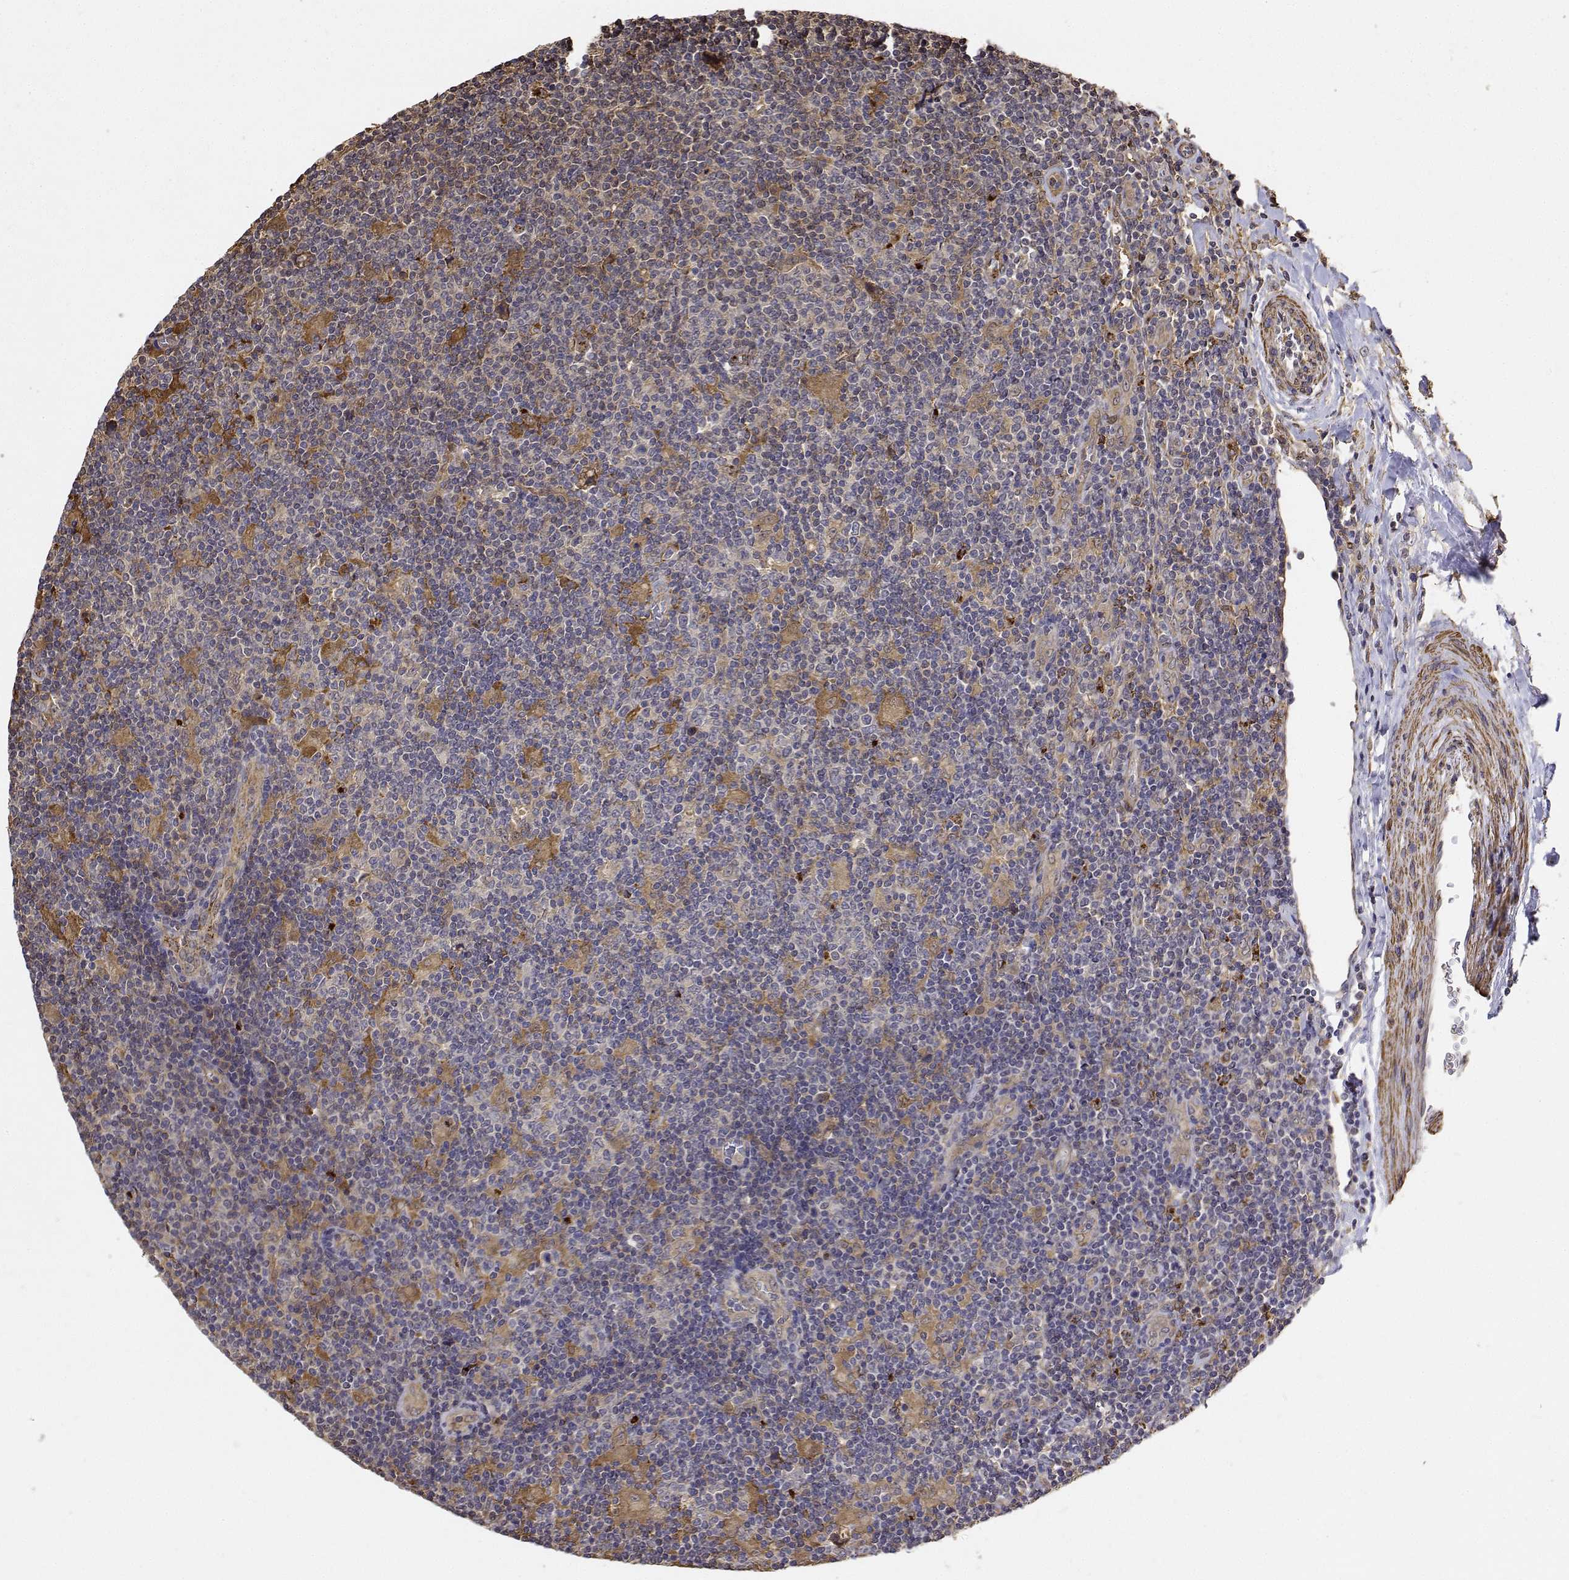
{"staining": {"intensity": "weak", "quantity": ">75%", "location": "cytoplasmic/membranous"}, "tissue": "lymphoma", "cell_type": "Tumor cells", "image_type": "cancer", "snomed": [{"axis": "morphology", "description": "Hodgkin's disease, NOS"}, {"axis": "topography", "description": "Lymph node"}], "caption": "Protein staining shows weak cytoplasmic/membranous staining in approximately >75% of tumor cells in lymphoma. (Stains: DAB in brown, nuclei in blue, Microscopy: brightfield microscopy at high magnification).", "gene": "PCID2", "patient": {"sex": "male", "age": 40}}